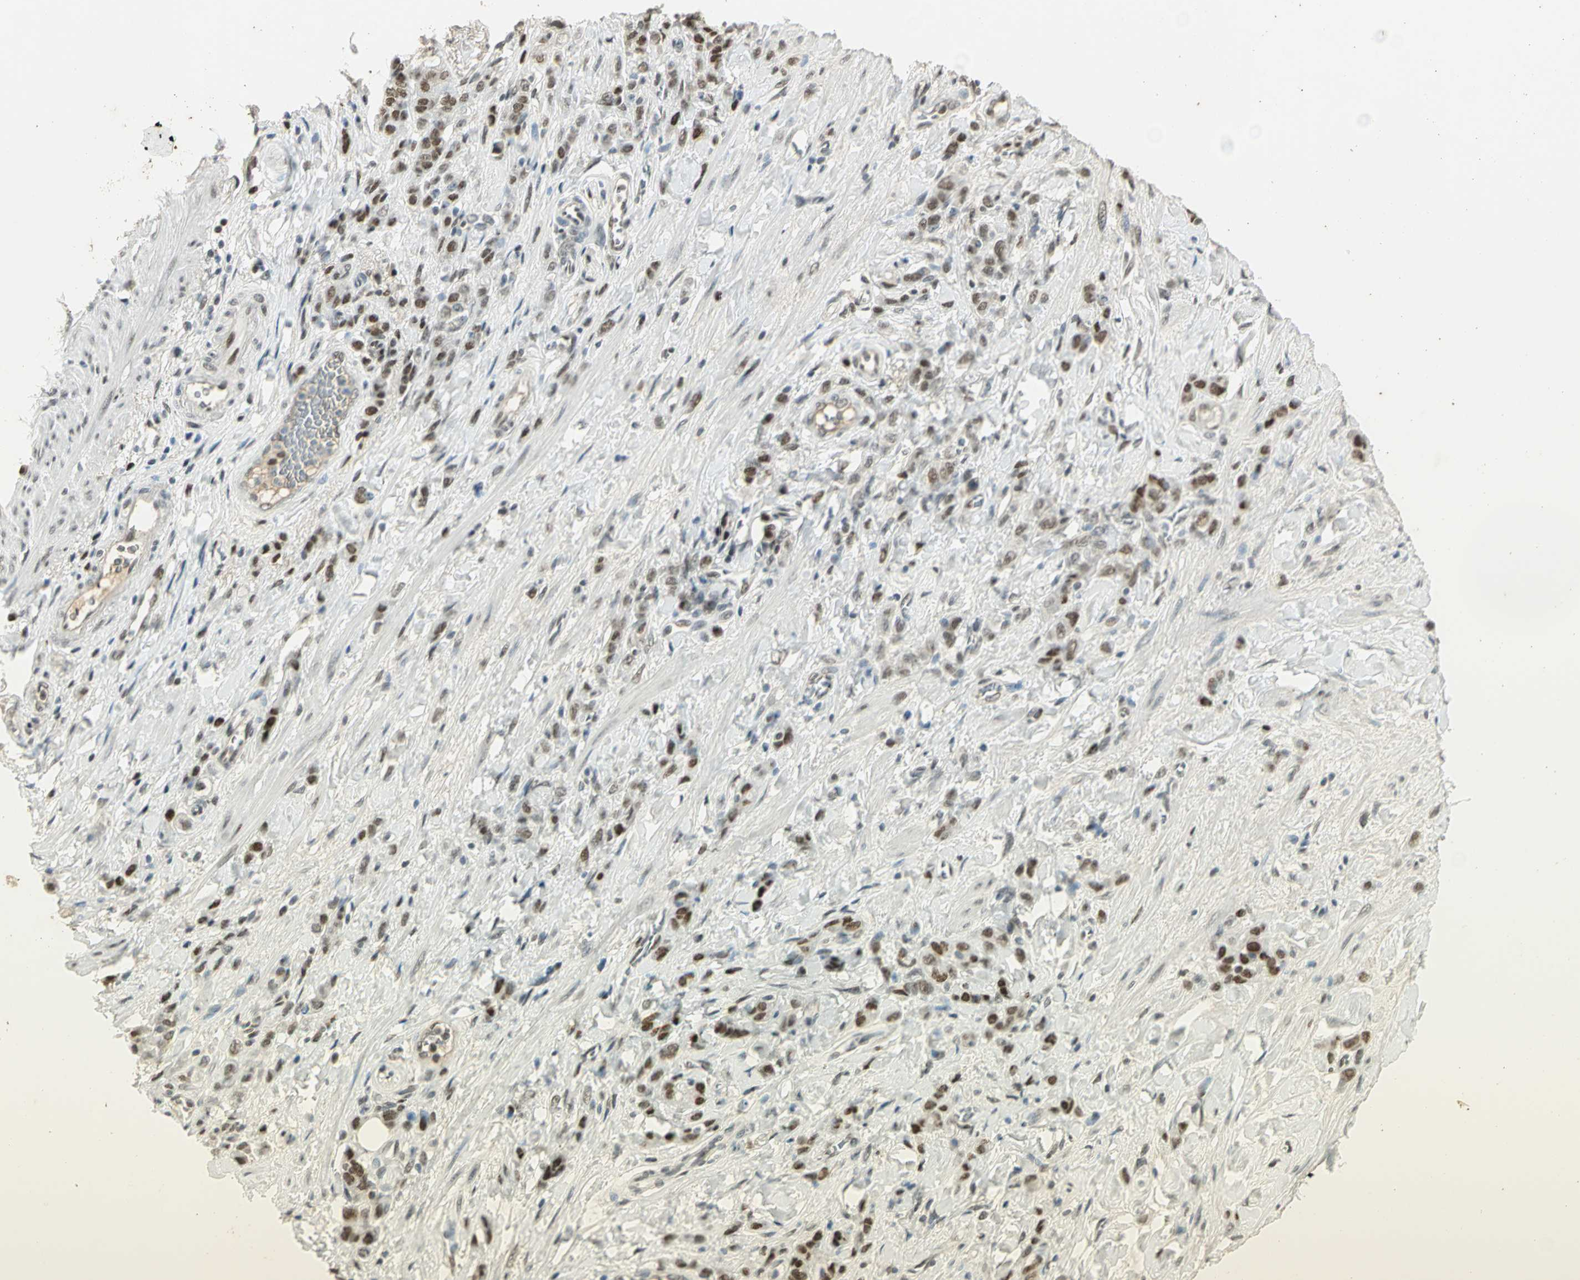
{"staining": {"intensity": "strong", "quantity": ">75%", "location": "nuclear"}, "tissue": "stomach cancer", "cell_type": "Tumor cells", "image_type": "cancer", "snomed": [{"axis": "morphology", "description": "Adenocarcinoma, NOS"}, {"axis": "topography", "description": "Stomach"}], "caption": "Strong nuclear positivity for a protein is present in approximately >75% of tumor cells of stomach cancer using immunohistochemistry (IHC).", "gene": "AK6", "patient": {"sex": "male", "age": 82}}